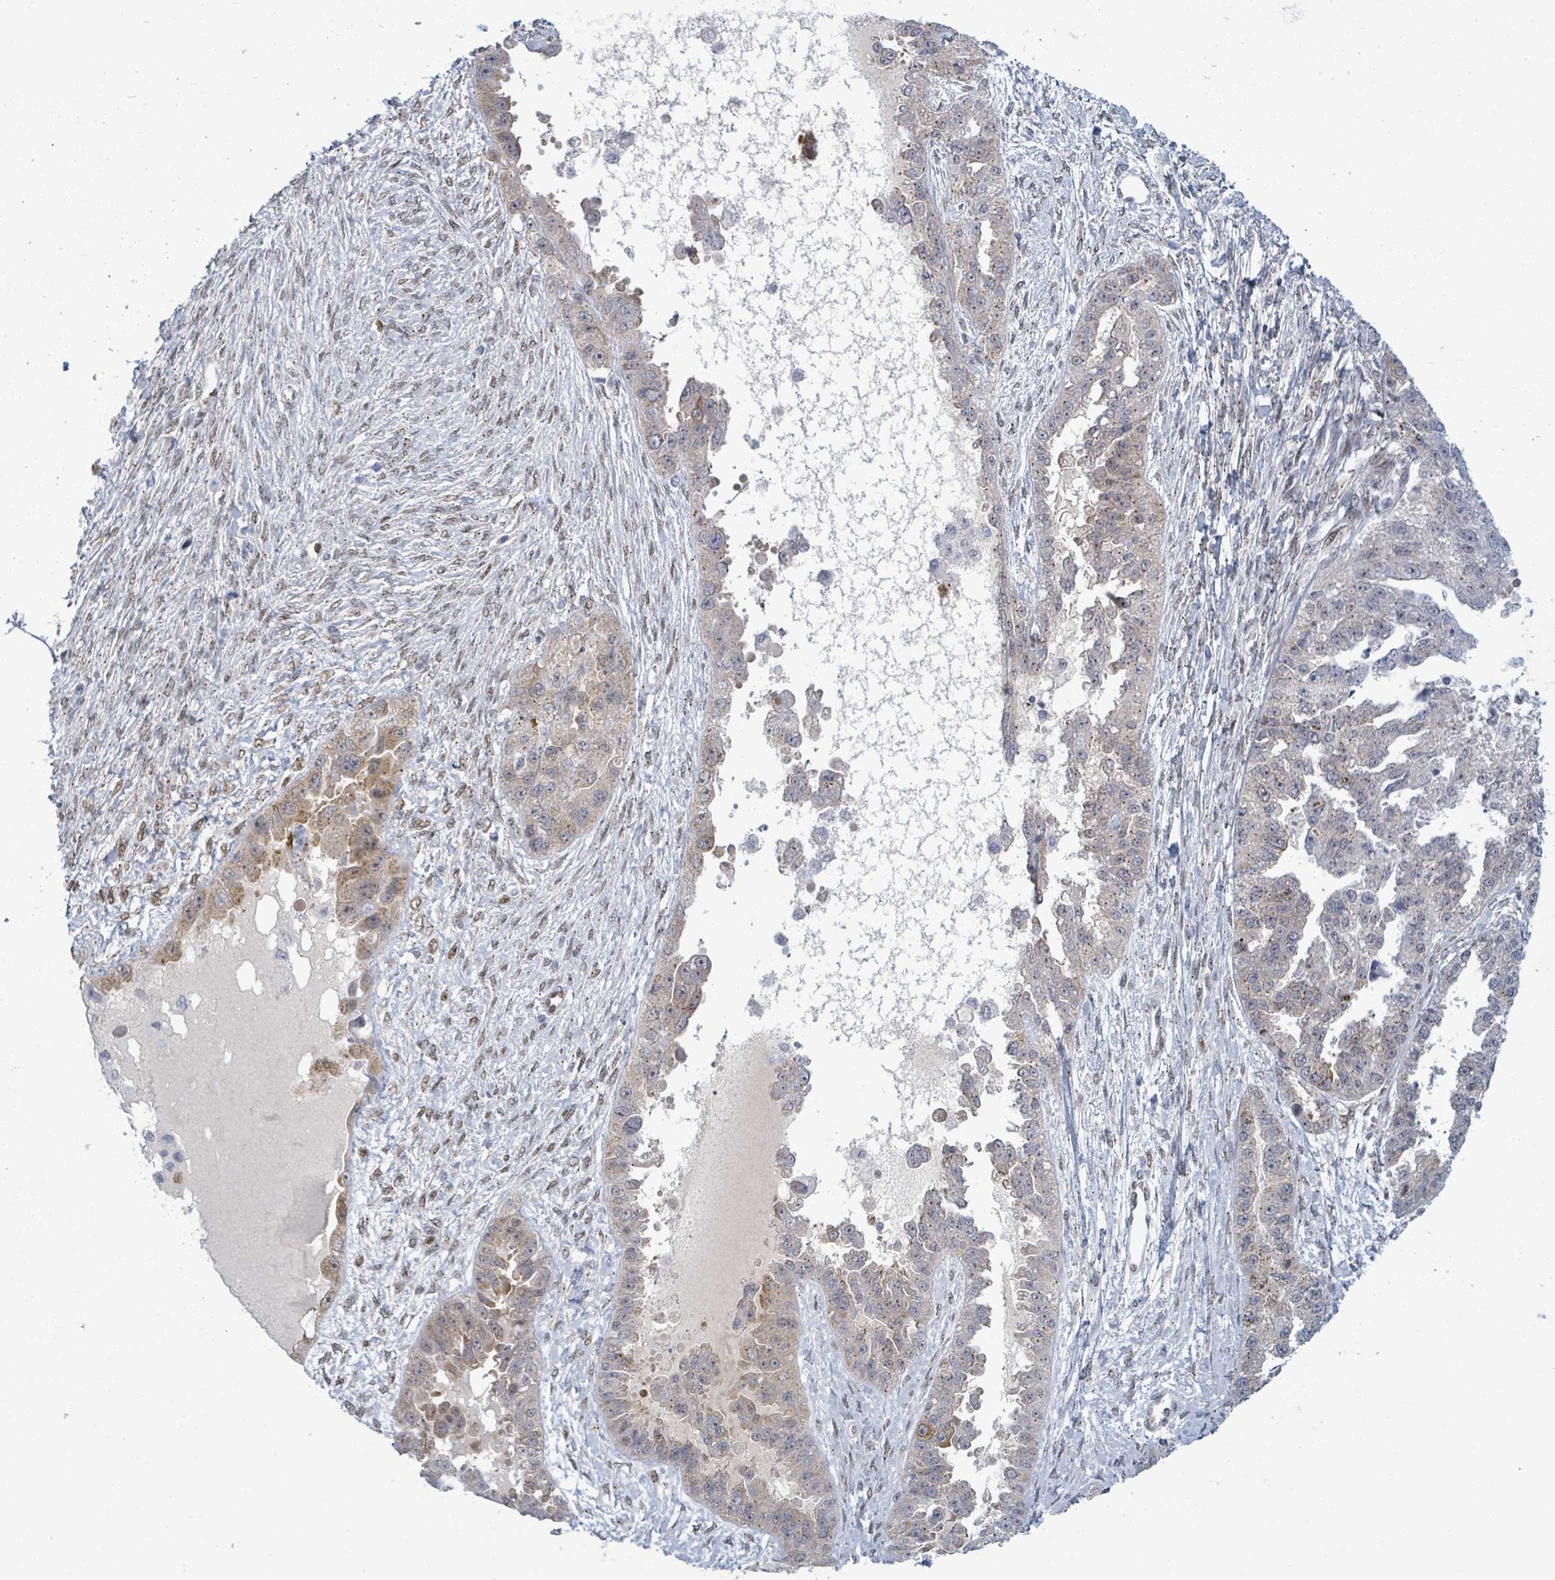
{"staining": {"intensity": "weak", "quantity": "<25%", "location": "nuclear"}, "tissue": "ovarian cancer", "cell_type": "Tumor cells", "image_type": "cancer", "snomed": [{"axis": "morphology", "description": "Cystadenocarcinoma, serous, NOS"}, {"axis": "topography", "description": "Ovary"}], "caption": "Immunohistochemical staining of human serous cystadenocarcinoma (ovarian) shows no significant expression in tumor cells.", "gene": "TUSC1", "patient": {"sex": "female", "age": 58}}